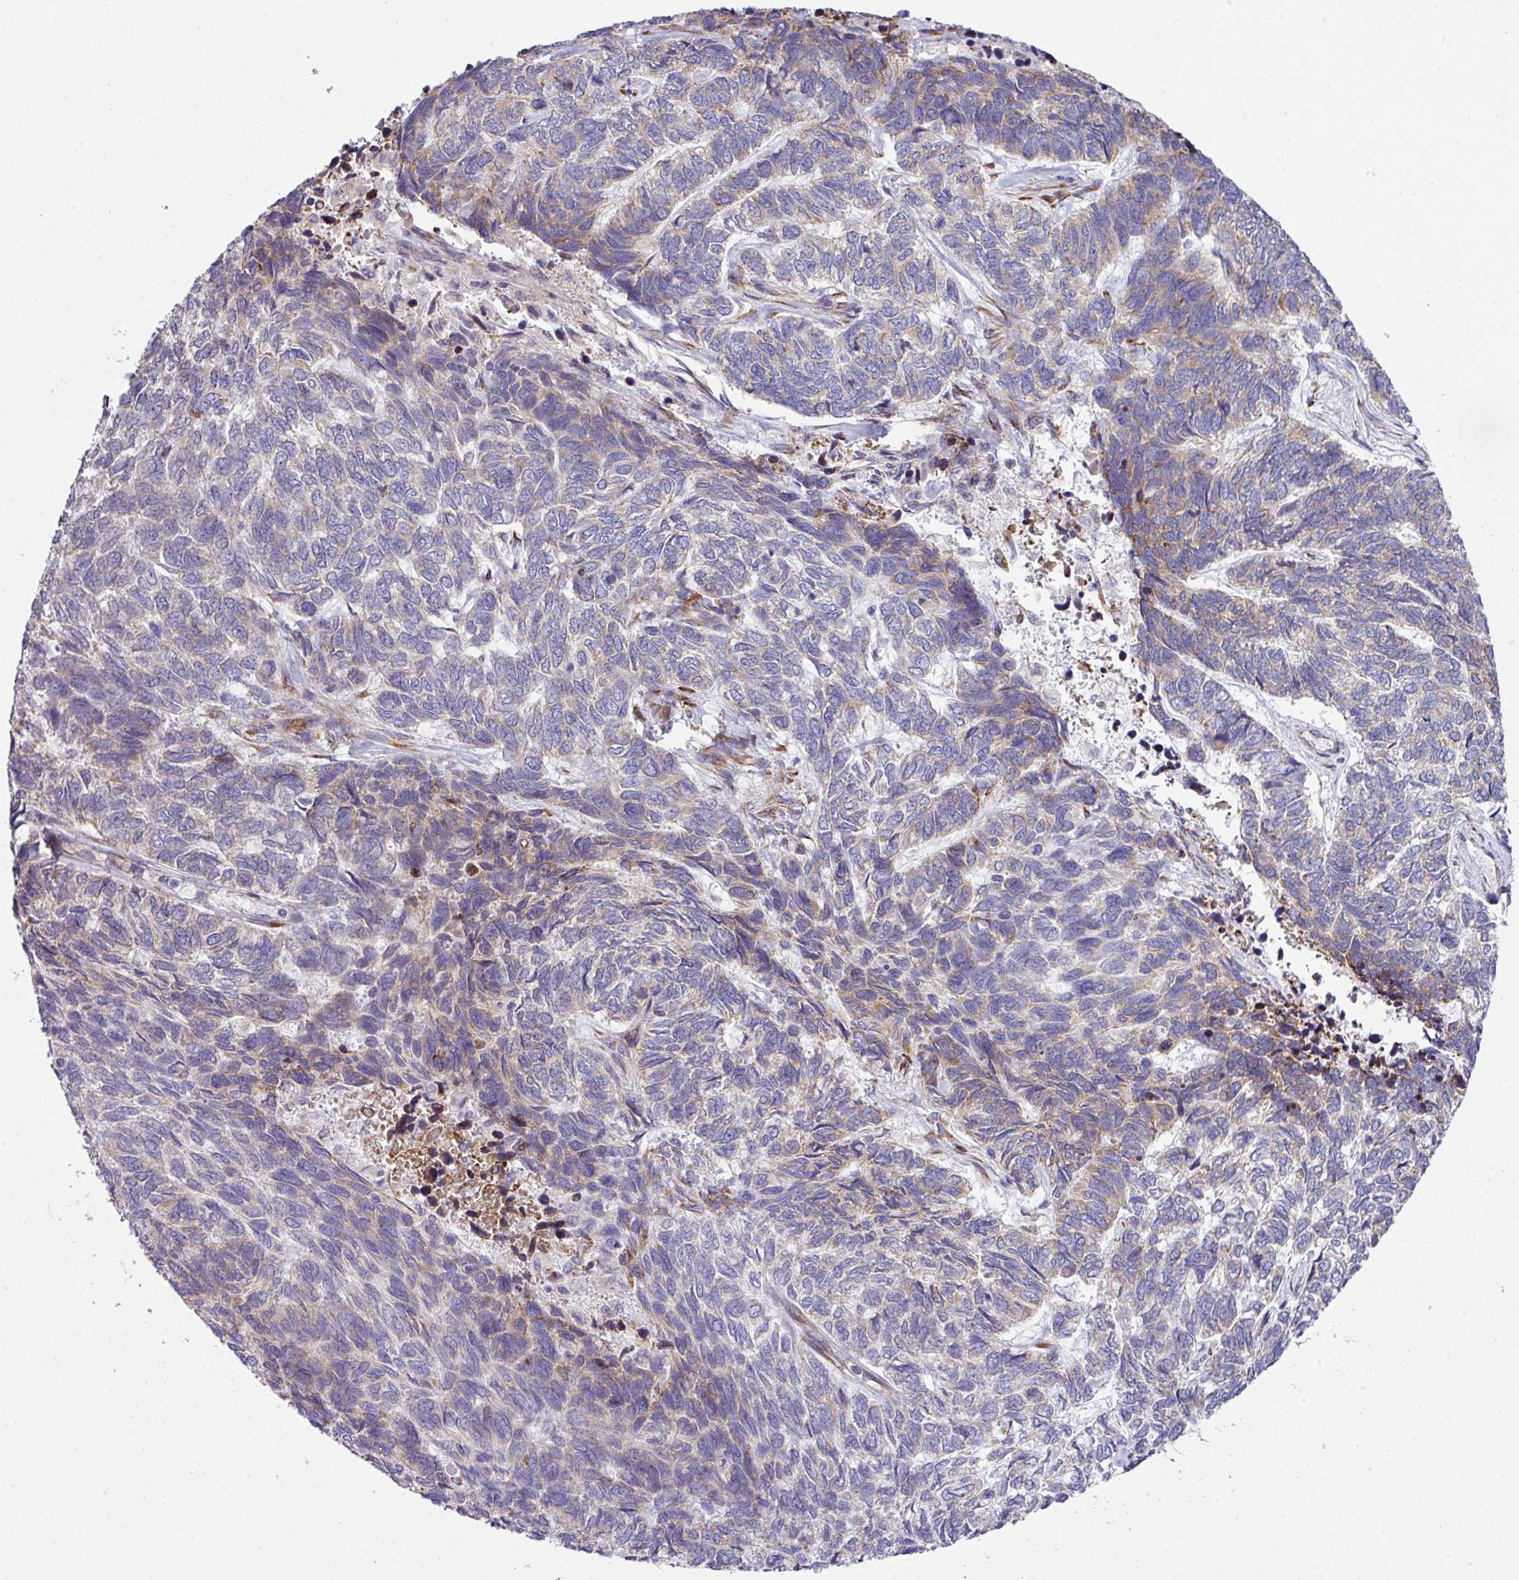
{"staining": {"intensity": "weak", "quantity": "<25%", "location": "cytoplasmic/membranous"}, "tissue": "skin cancer", "cell_type": "Tumor cells", "image_type": "cancer", "snomed": [{"axis": "morphology", "description": "Basal cell carcinoma"}, {"axis": "topography", "description": "Skin"}], "caption": "Histopathology image shows no protein staining in tumor cells of skin cancer tissue.", "gene": "CFAP97", "patient": {"sex": "female", "age": 65}}